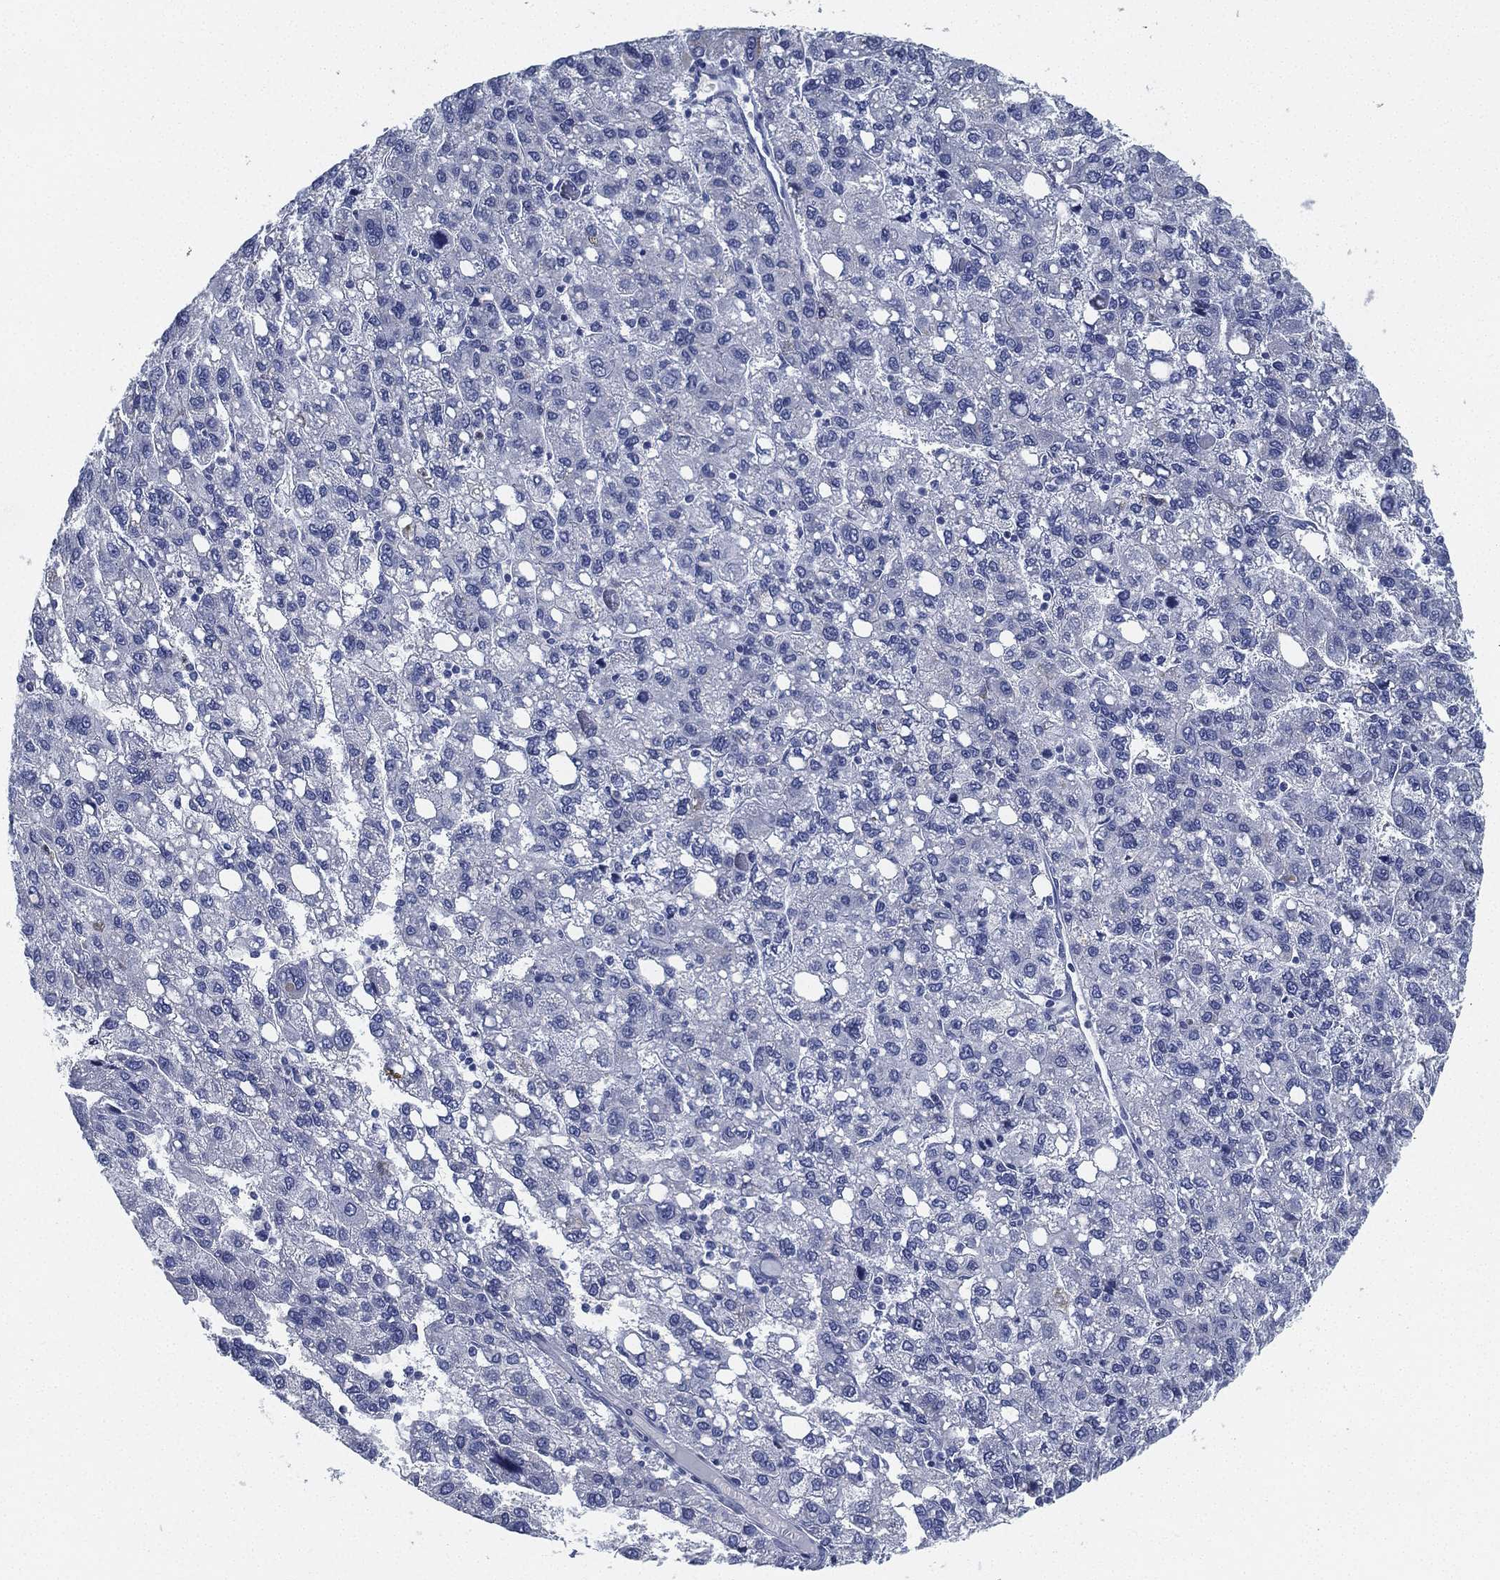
{"staining": {"intensity": "negative", "quantity": "none", "location": "none"}, "tissue": "liver cancer", "cell_type": "Tumor cells", "image_type": "cancer", "snomed": [{"axis": "morphology", "description": "Carcinoma, Hepatocellular, NOS"}, {"axis": "topography", "description": "Liver"}], "caption": "High magnification brightfield microscopy of liver cancer stained with DAB (brown) and counterstained with hematoxylin (blue): tumor cells show no significant positivity. (Immunohistochemistry (ihc), brightfield microscopy, high magnification).", "gene": "DEFB121", "patient": {"sex": "female", "age": 82}}